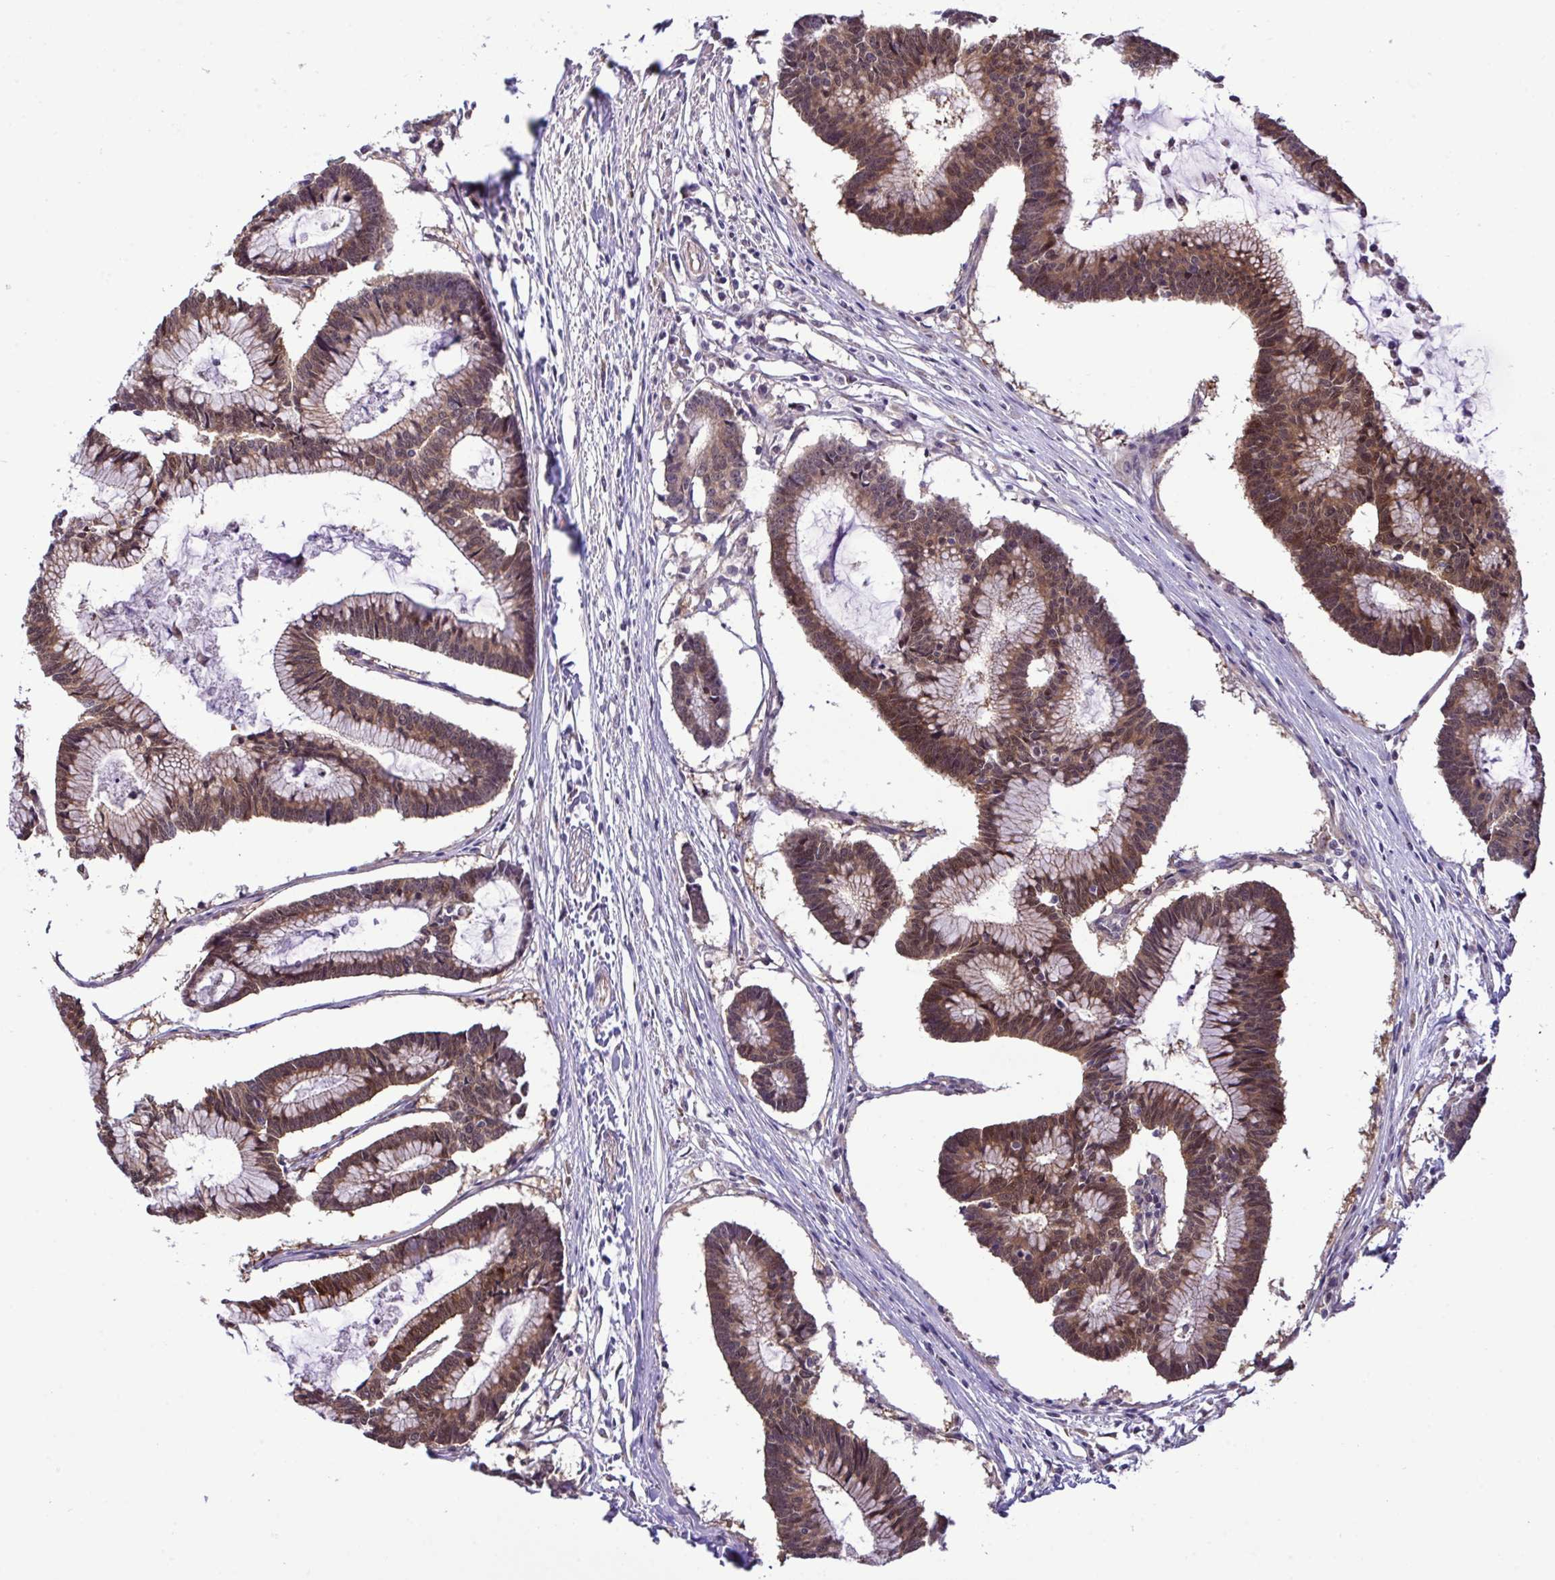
{"staining": {"intensity": "moderate", "quantity": ">75%", "location": "cytoplasmic/membranous,nuclear"}, "tissue": "colorectal cancer", "cell_type": "Tumor cells", "image_type": "cancer", "snomed": [{"axis": "morphology", "description": "Adenocarcinoma, NOS"}, {"axis": "topography", "description": "Colon"}], "caption": "Immunohistochemistry micrograph of neoplastic tissue: colorectal cancer (adenocarcinoma) stained using immunohistochemistry (IHC) exhibits medium levels of moderate protein expression localized specifically in the cytoplasmic/membranous and nuclear of tumor cells, appearing as a cytoplasmic/membranous and nuclear brown color.", "gene": "CMPK1", "patient": {"sex": "female", "age": 78}}